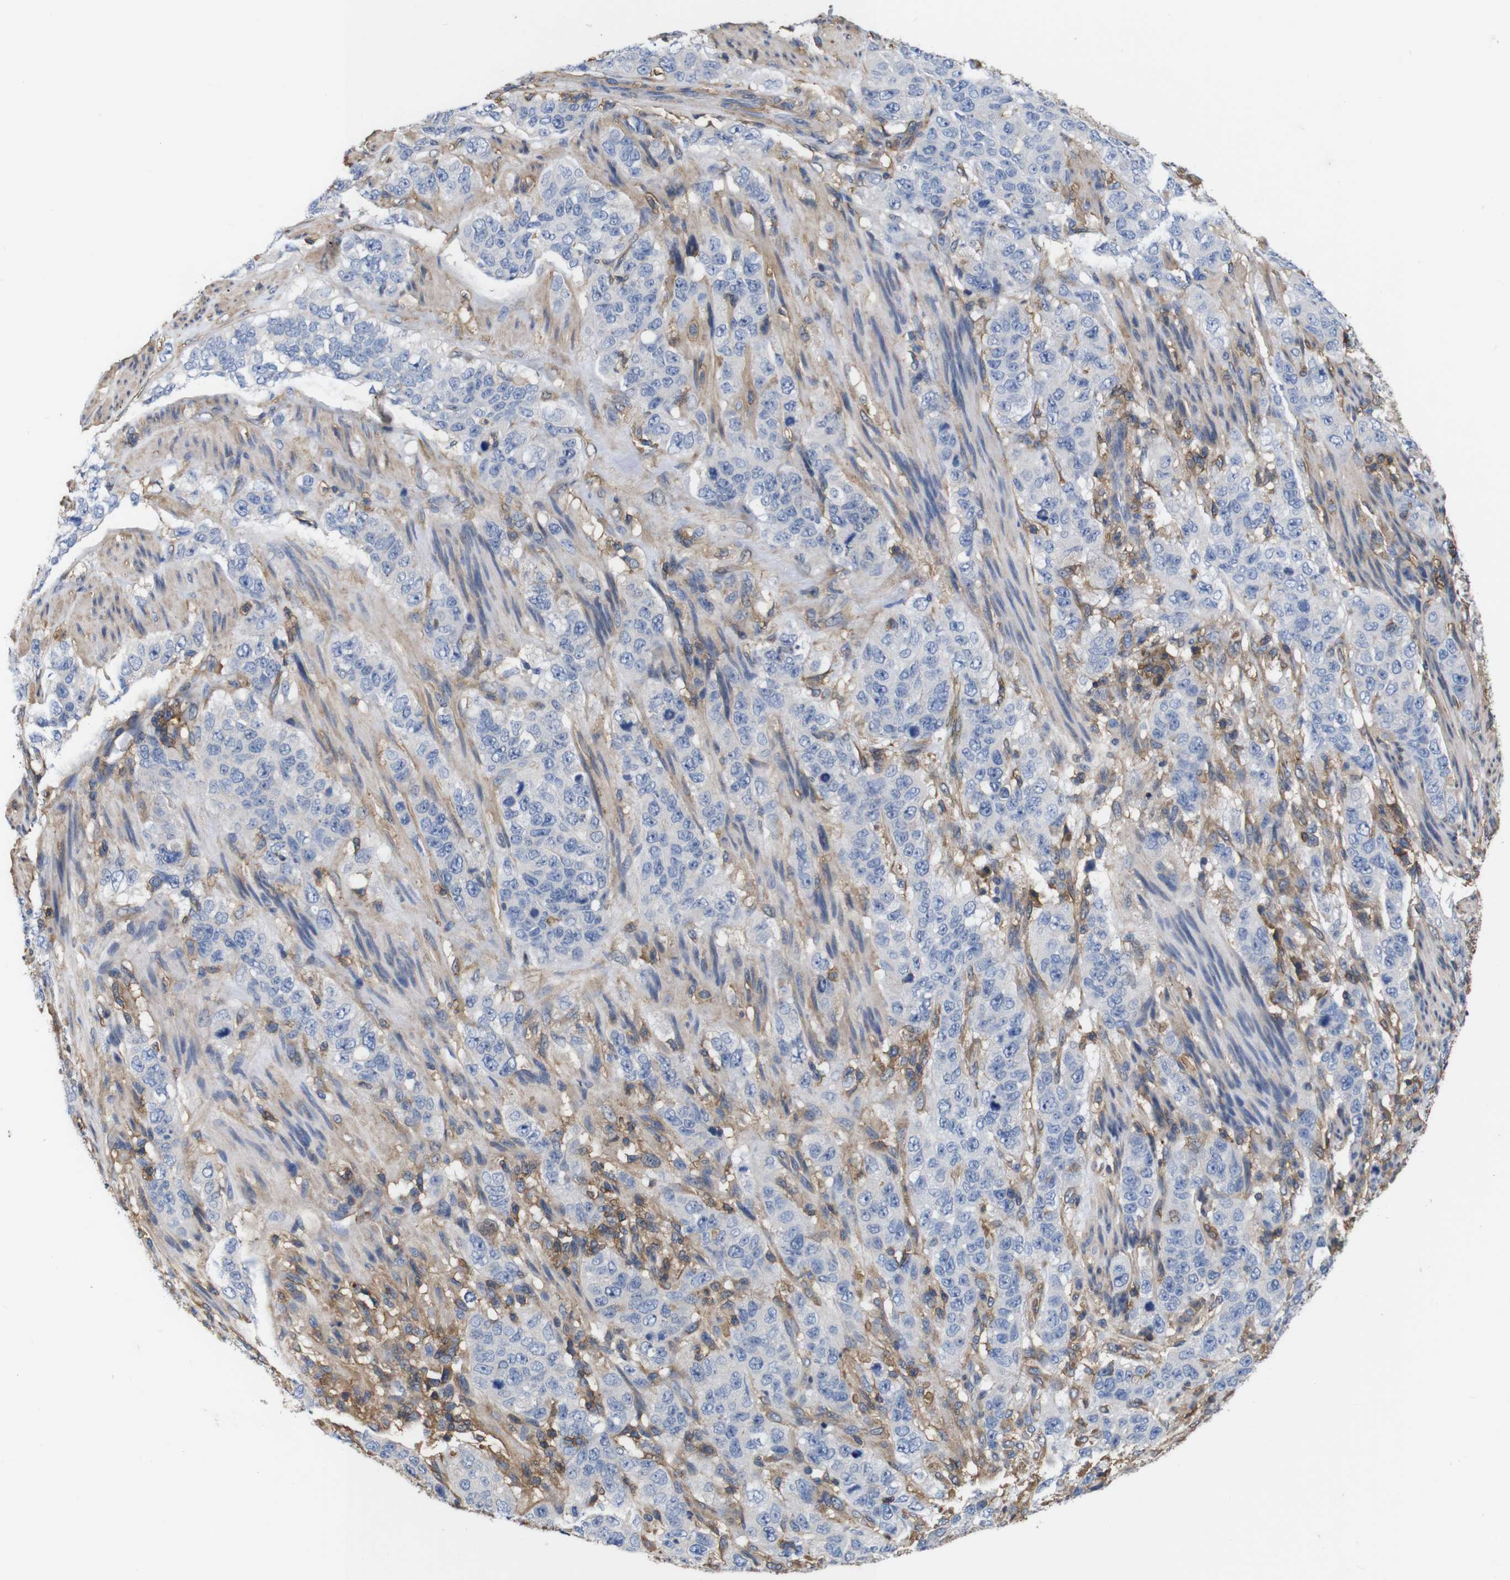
{"staining": {"intensity": "negative", "quantity": "none", "location": "none"}, "tissue": "stomach cancer", "cell_type": "Tumor cells", "image_type": "cancer", "snomed": [{"axis": "morphology", "description": "Adenocarcinoma, NOS"}, {"axis": "topography", "description": "Stomach"}], "caption": "The immunohistochemistry (IHC) photomicrograph has no significant positivity in tumor cells of stomach cancer (adenocarcinoma) tissue.", "gene": "PI4KA", "patient": {"sex": "male", "age": 48}}